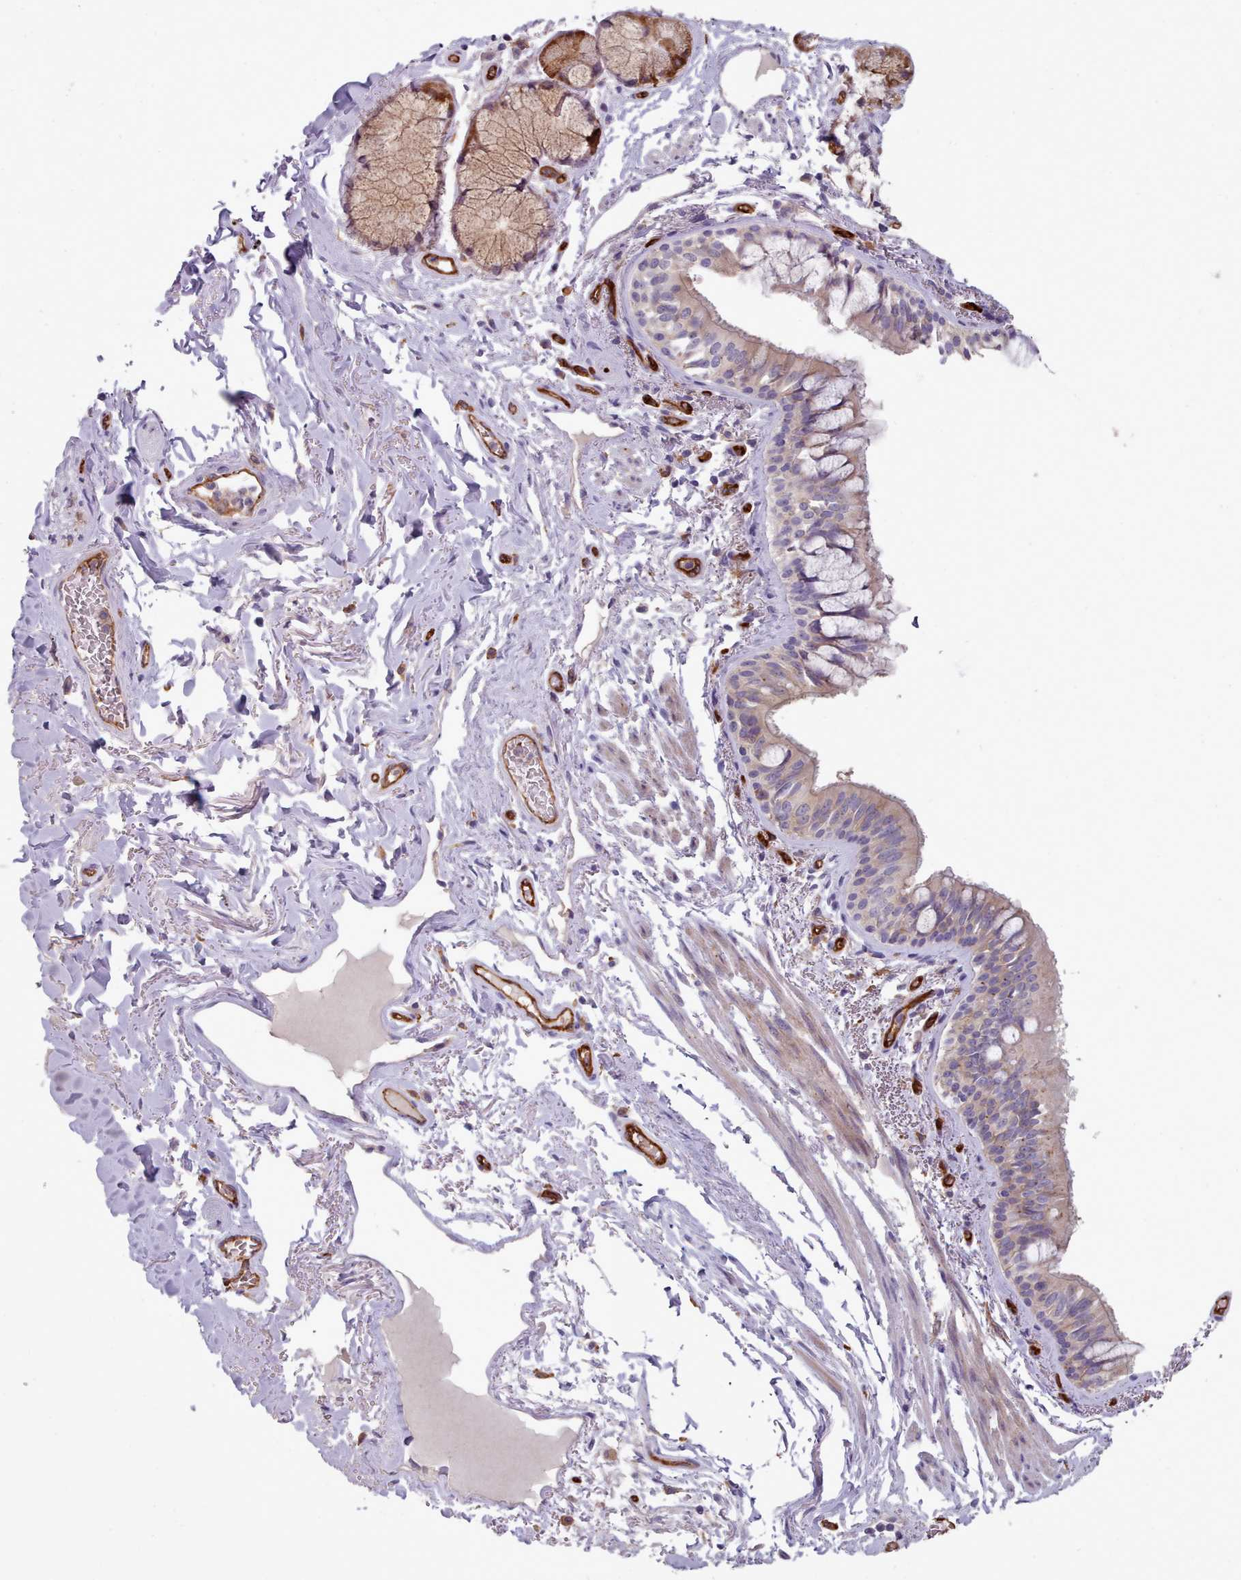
{"staining": {"intensity": "weak", "quantity": "25%-75%", "location": "cytoplasmic/membranous"}, "tissue": "bronchus", "cell_type": "Respiratory epithelial cells", "image_type": "normal", "snomed": [{"axis": "morphology", "description": "Normal tissue, NOS"}, {"axis": "topography", "description": "Bronchus"}], "caption": "High-magnification brightfield microscopy of benign bronchus stained with DAB (brown) and counterstained with hematoxylin (blue). respiratory epithelial cells exhibit weak cytoplasmic/membranous expression is seen in about25%-75% of cells. (brown staining indicates protein expression, while blue staining denotes nuclei).", "gene": "CD300LF", "patient": {"sex": "male", "age": 70}}